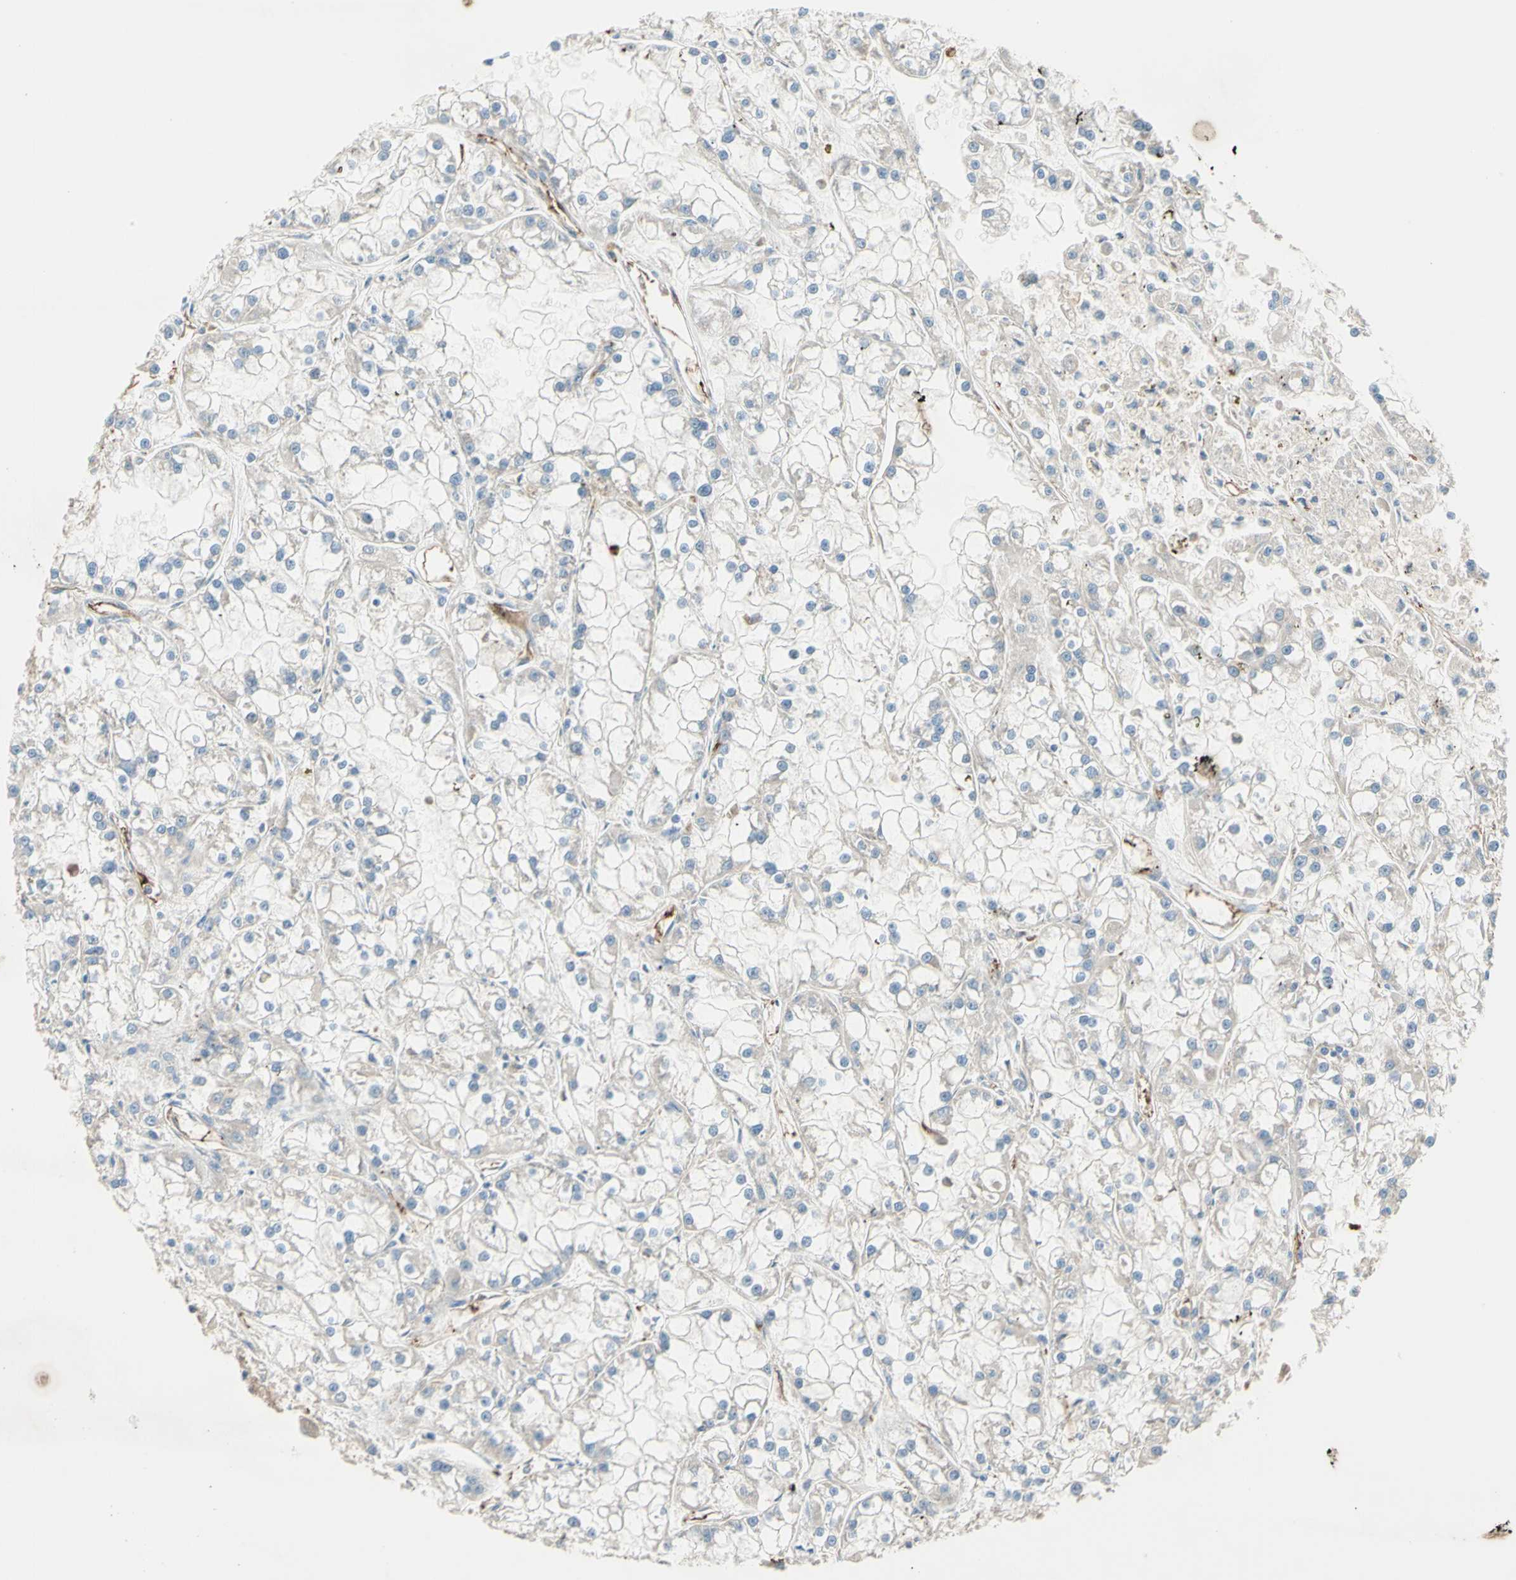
{"staining": {"intensity": "negative", "quantity": "none", "location": "none"}, "tissue": "renal cancer", "cell_type": "Tumor cells", "image_type": "cancer", "snomed": [{"axis": "morphology", "description": "Adenocarcinoma, NOS"}, {"axis": "topography", "description": "Kidney"}], "caption": "Immunohistochemistry of human adenocarcinoma (renal) exhibits no expression in tumor cells. (DAB (3,3'-diaminobenzidine) IHC visualized using brightfield microscopy, high magnification).", "gene": "TRAF2", "patient": {"sex": "female", "age": 52}}